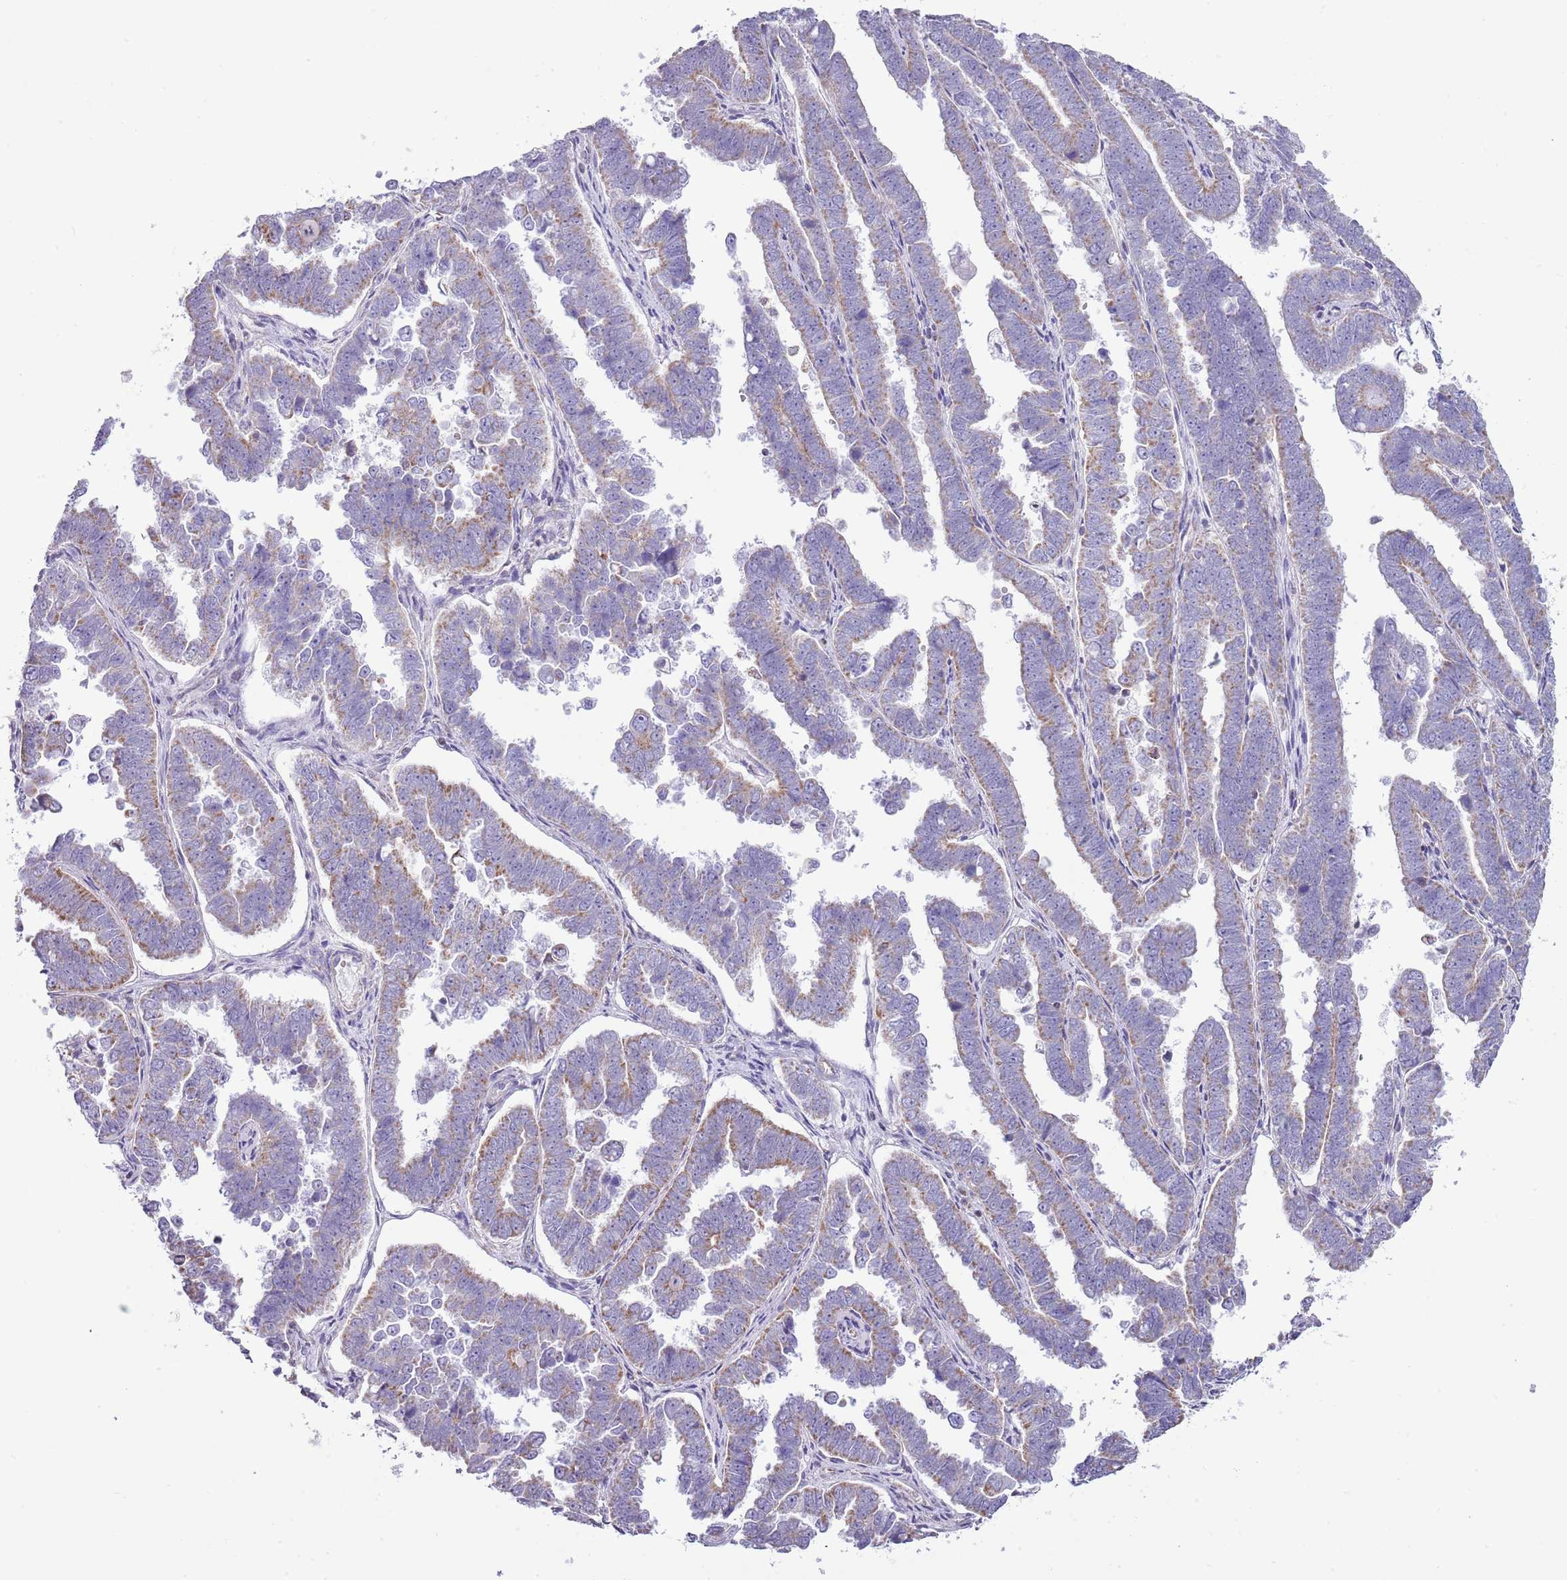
{"staining": {"intensity": "moderate", "quantity": "25%-75%", "location": "cytoplasmic/membranous"}, "tissue": "endometrial cancer", "cell_type": "Tumor cells", "image_type": "cancer", "snomed": [{"axis": "morphology", "description": "Adenocarcinoma, NOS"}, {"axis": "topography", "description": "Endometrium"}], "caption": "This micrograph shows IHC staining of endometrial cancer, with medium moderate cytoplasmic/membranous positivity in approximately 25%-75% of tumor cells.", "gene": "SLC23A1", "patient": {"sex": "female", "age": 75}}